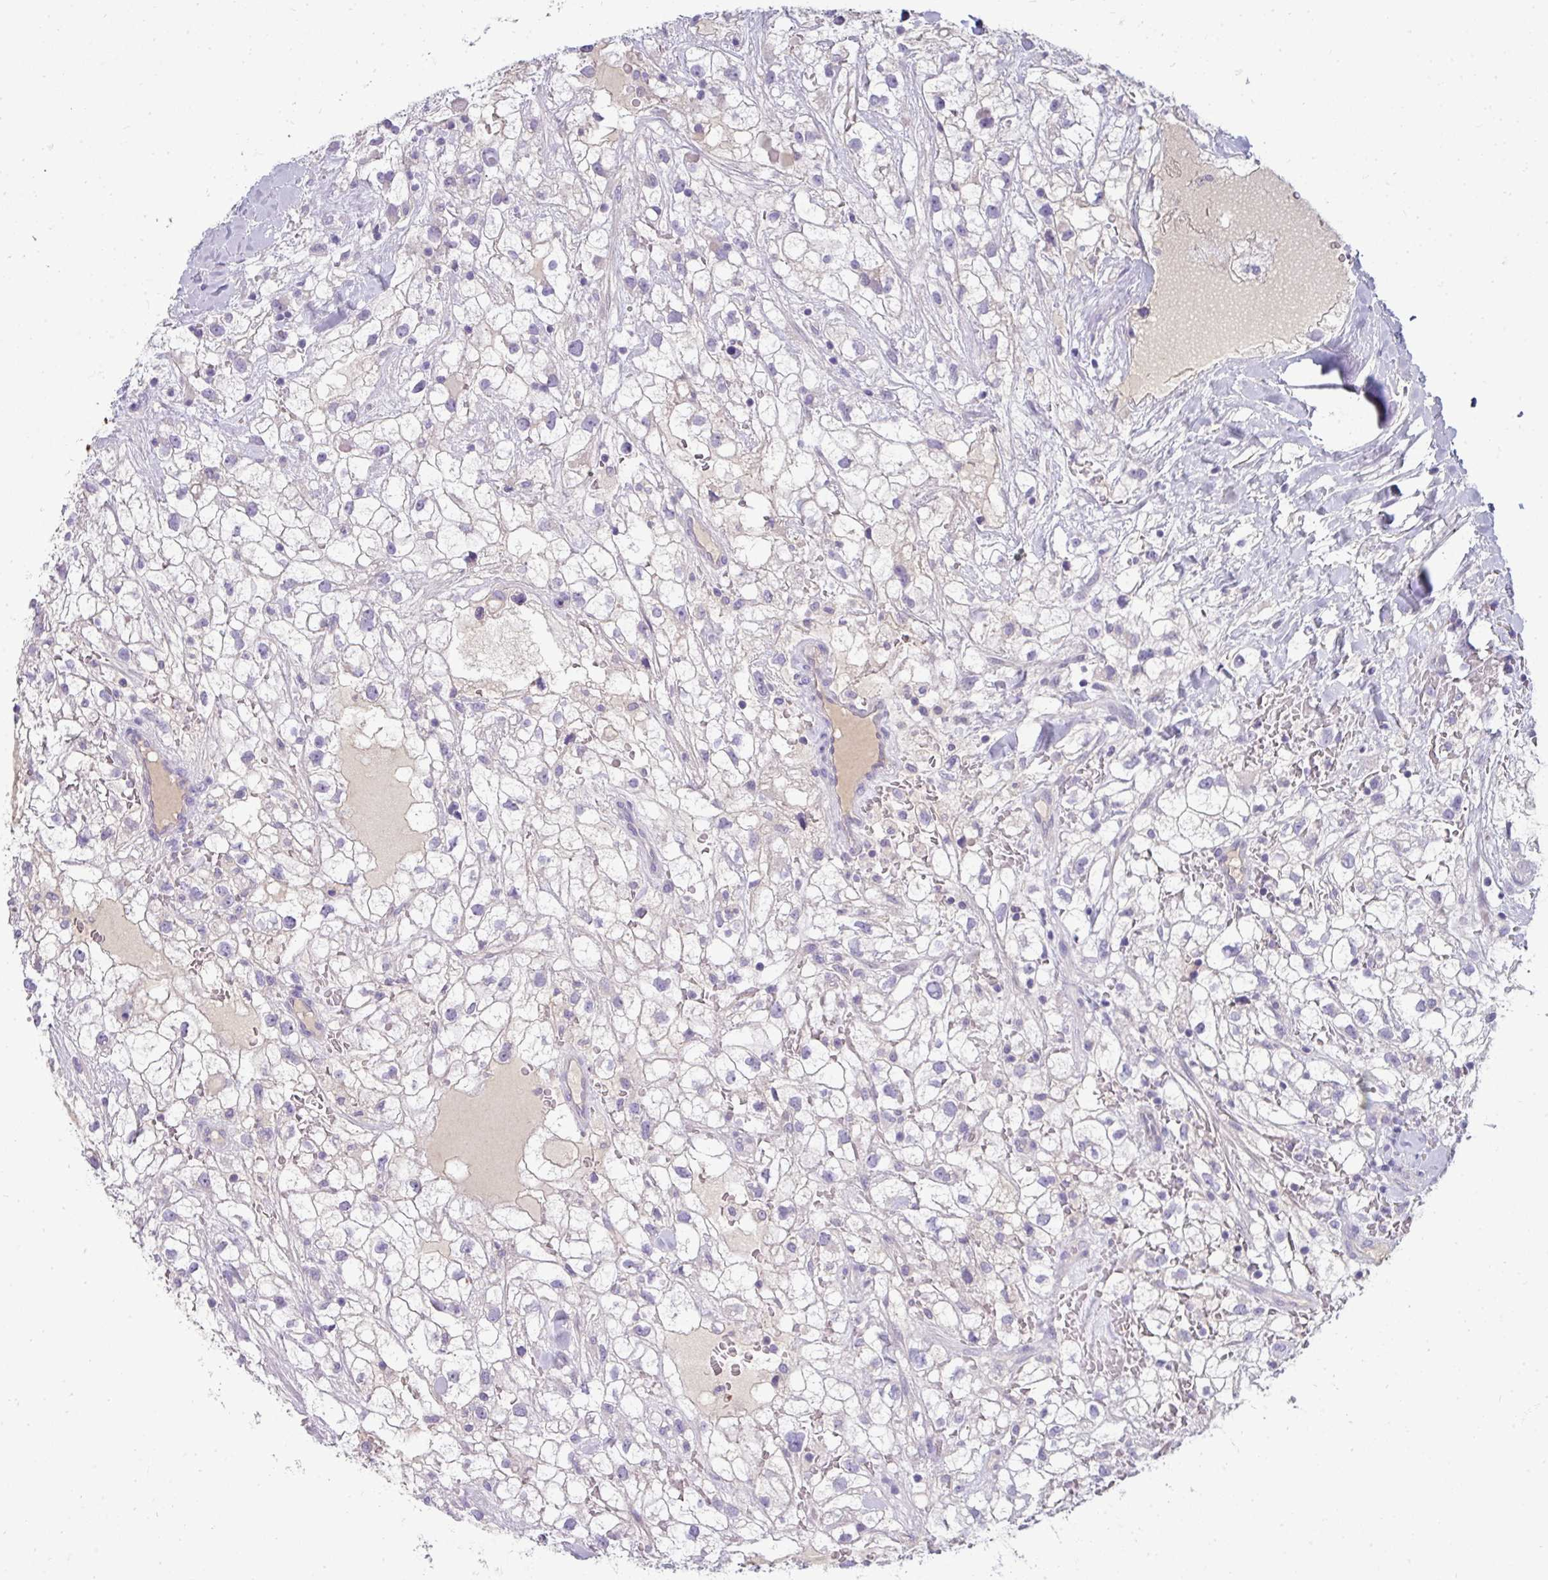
{"staining": {"intensity": "negative", "quantity": "none", "location": "none"}, "tissue": "renal cancer", "cell_type": "Tumor cells", "image_type": "cancer", "snomed": [{"axis": "morphology", "description": "Adenocarcinoma, NOS"}, {"axis": "topography", "description": "Kidney"}], "caption": "Immunohistochemical staining of human renal cancer exhibits no significant positivity in tumor cells.", "gene": "ASXL3", "patient": {"sex": "male", "age": 59}}